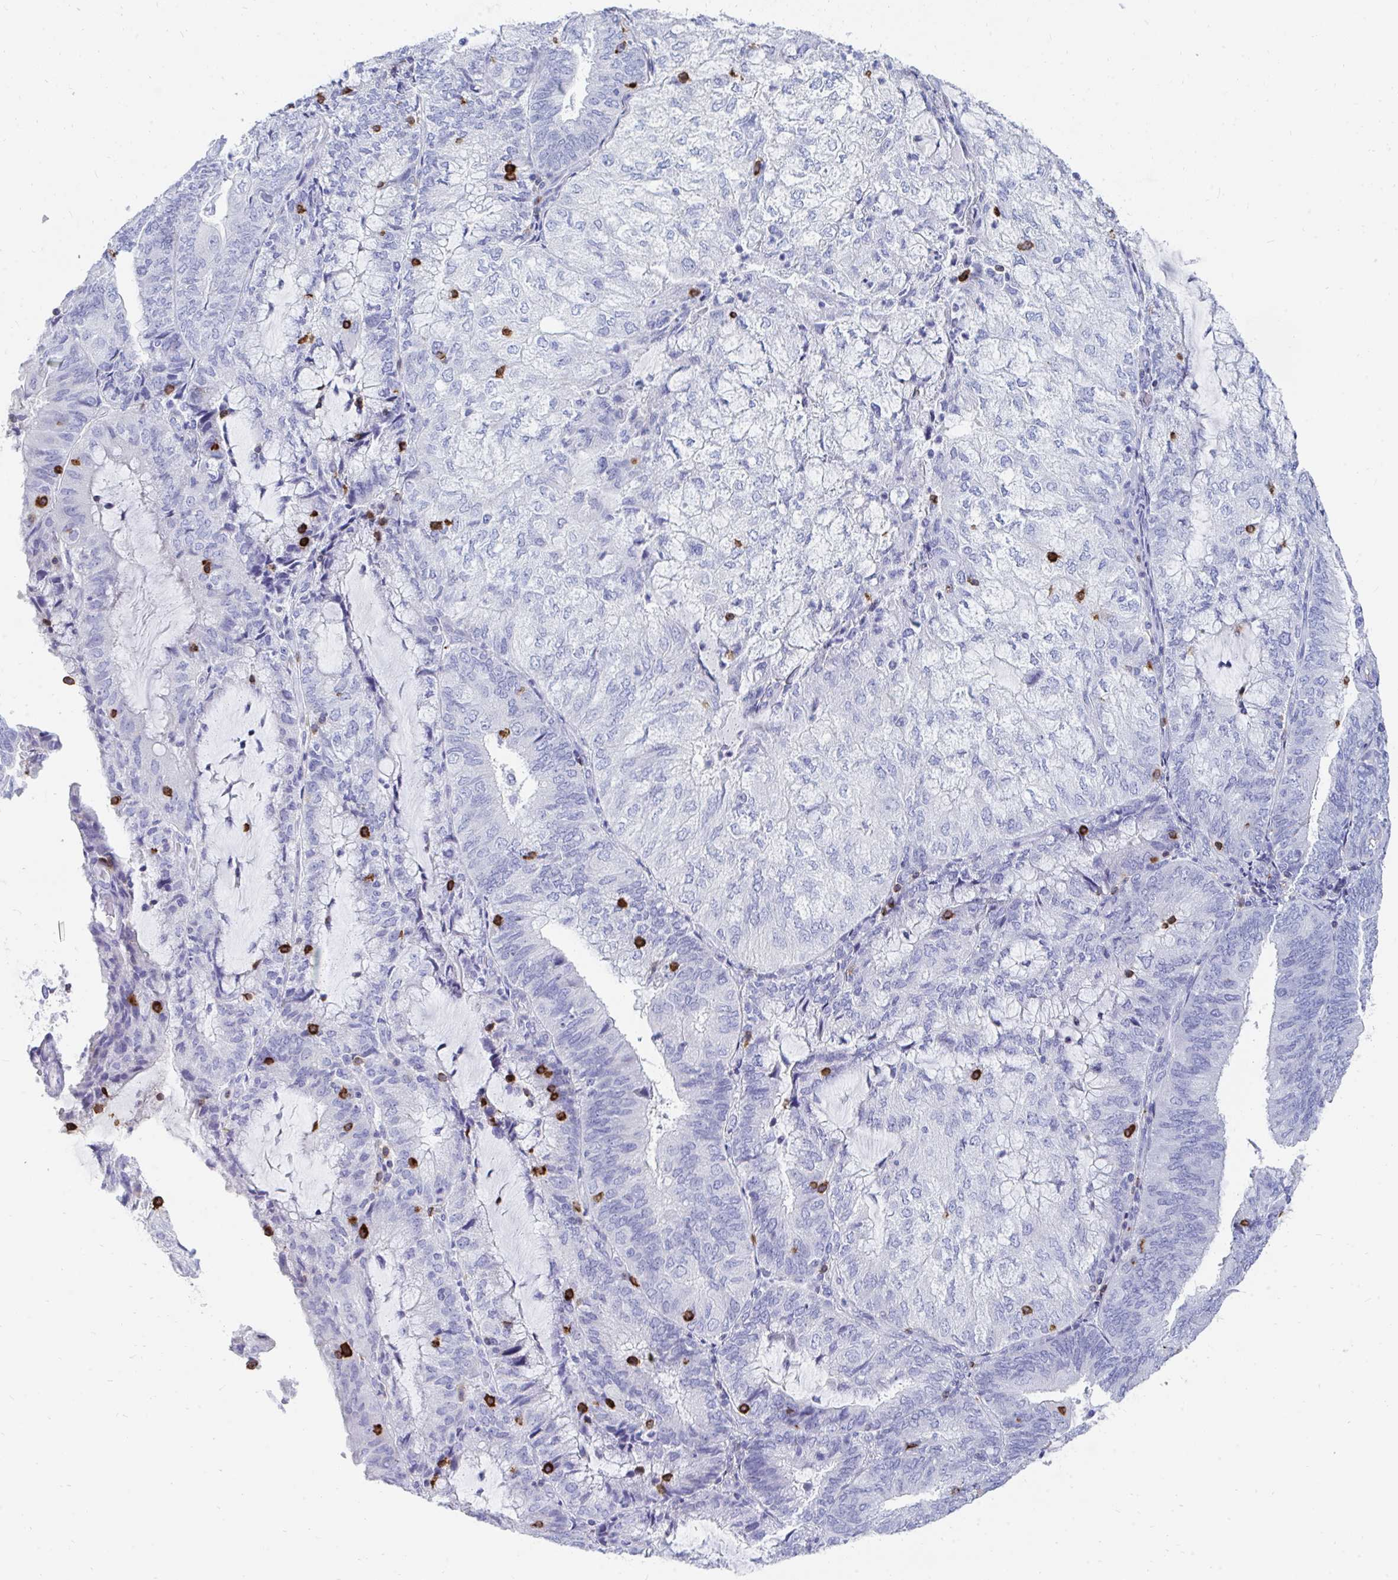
{"staining": {"intensity": "negative", "quantity": "none", "location": "none"}, "tissue": "endometrial cancer", "cell_type": "Tumor cells", "image_type": "cancer", "snomed": [{"axis": "morphology", "description": "Adenocarcinoma, NOS"}, {"axis": "topography", "description": "Endometrium"}], "caption": "Tumor cells show no significant protein staining in endometrial cancer (adenocarcinoma).", "gene": "CD7", "patient": {"sex": "female", "age": 81}}